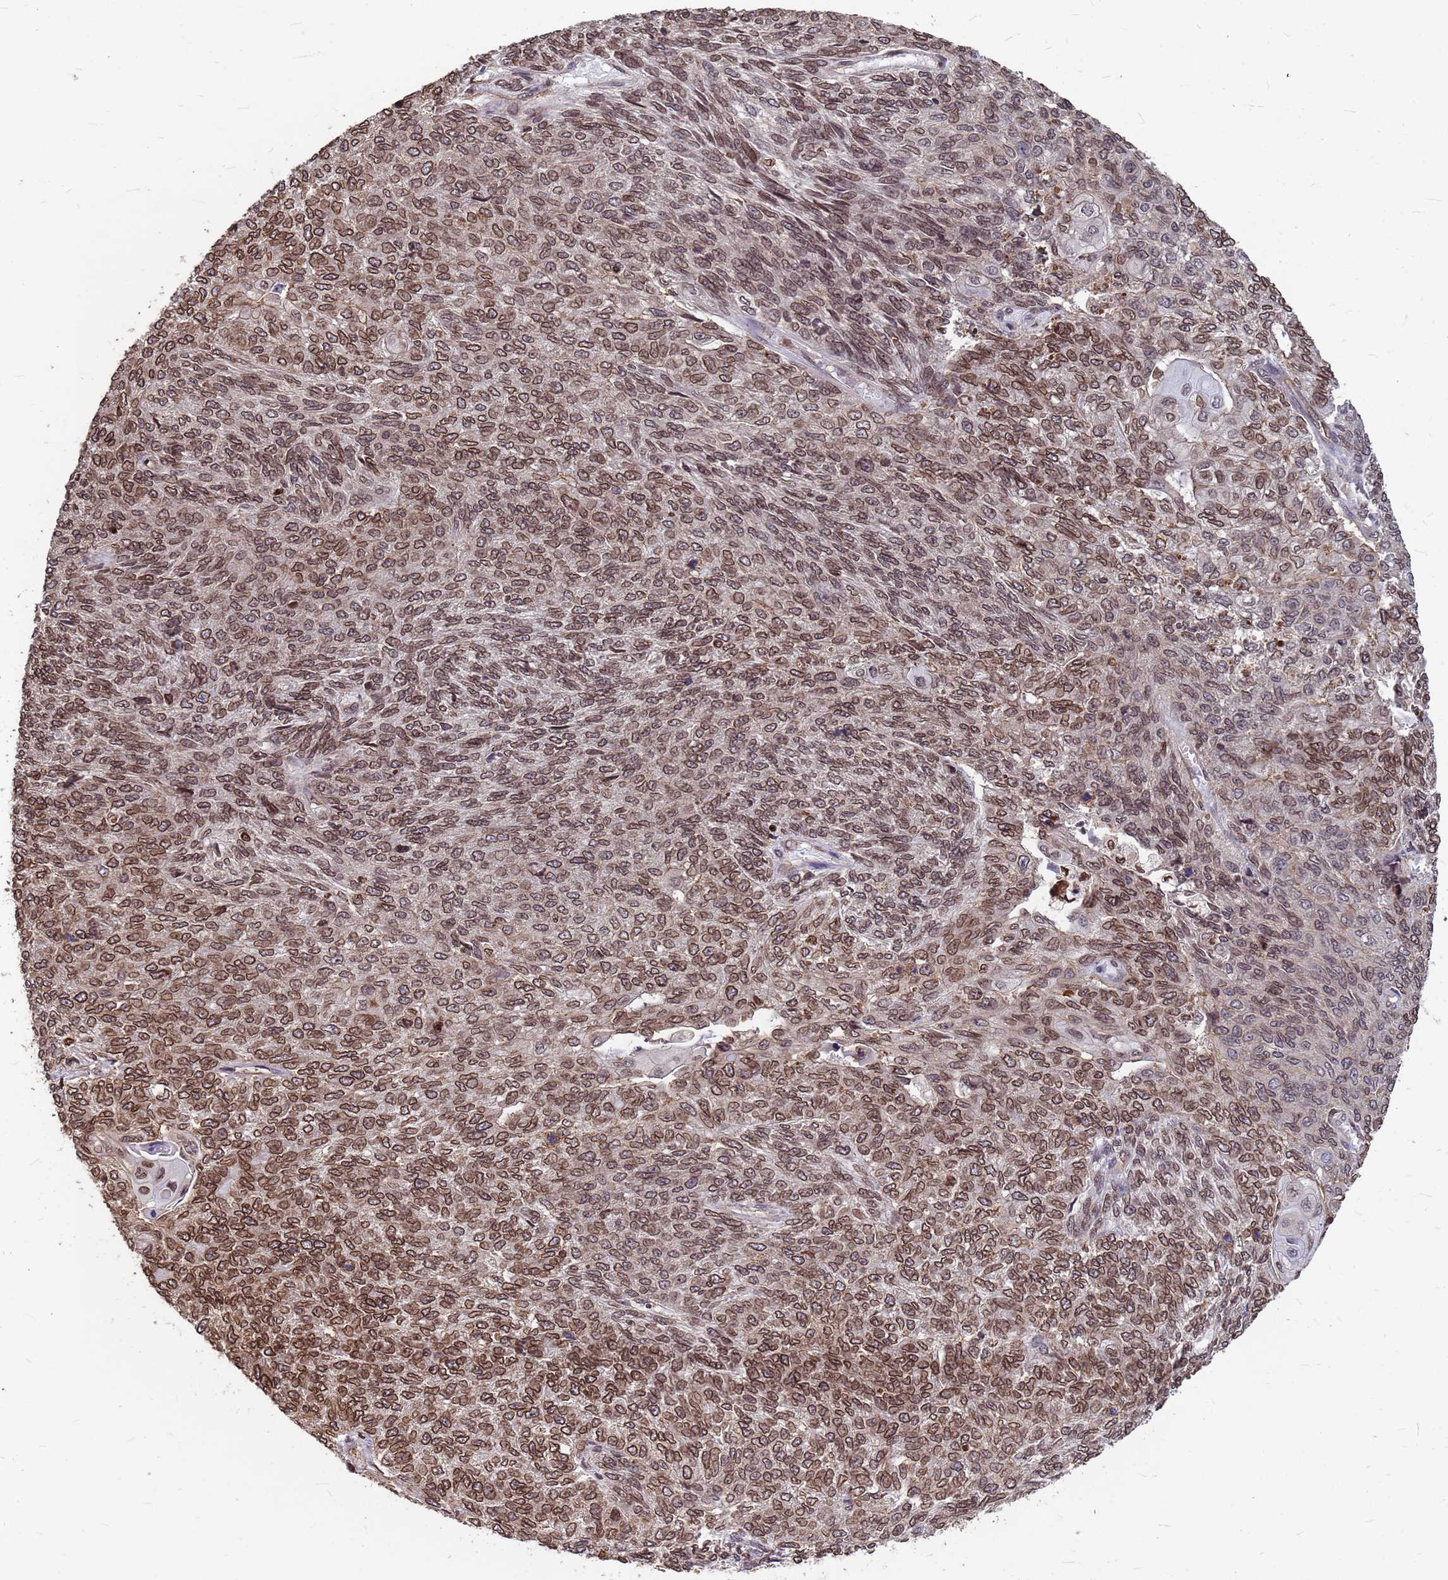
{"staining": {"intensity": "moderate", "quantity": ">75%", "location": "cytoplasmic/membranous,nuclear"}, "tissue": "endometrial cancer", "cell_type": "Tumor cells", "image_type": "cancer", "snomed": [{"axis": "morphology", "description": "Adenocarcinoma, NOS"}, {"axis": "topography", "description": "Endometrium"}], "caption": "A micrograph of endometrial cancer stained for a protein reveals moderate cytoplasmic/membranous and nuclear brown staining in tumor cells.", "gene": "C1orf35", "patient": {"sex": "female", "age": 32}}